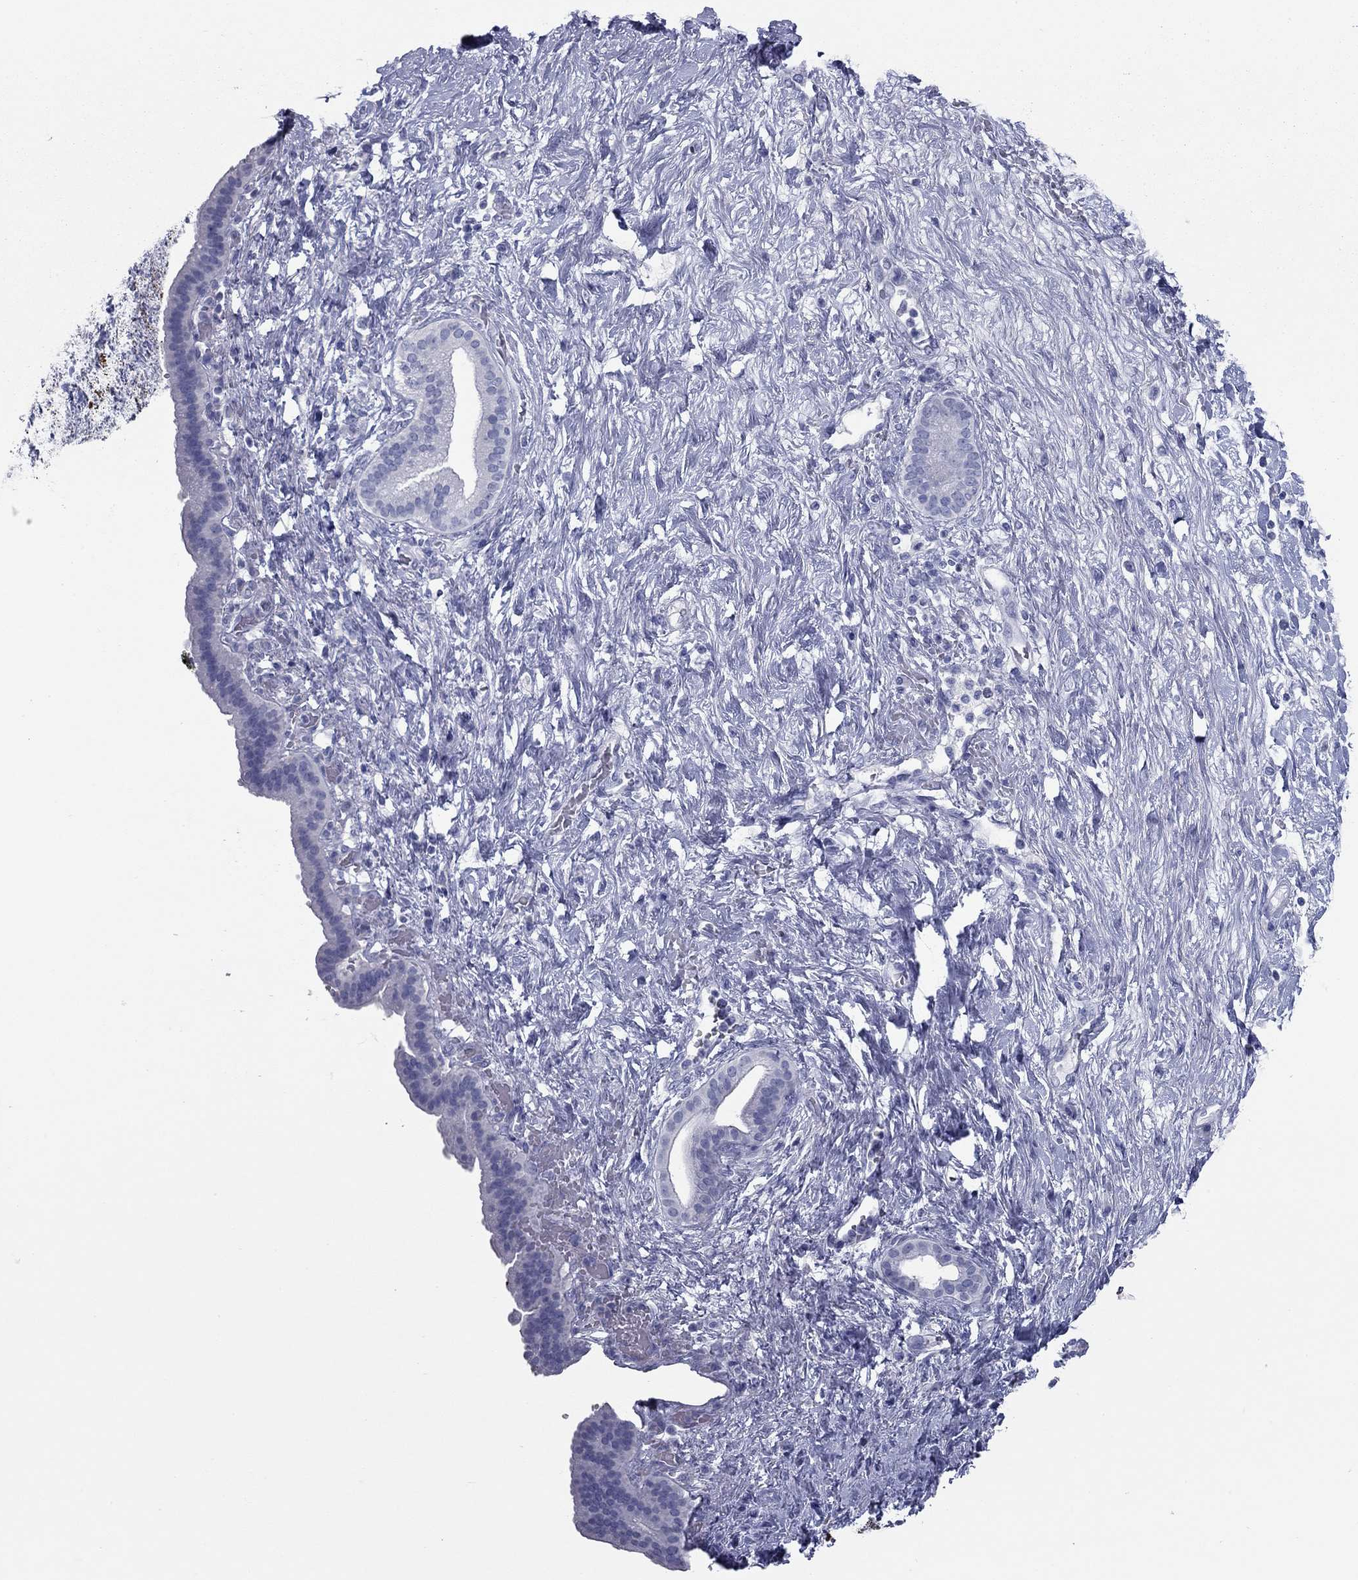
{"staining": {"intensity": "strong", "quantity": "<25%", "location": "cytoplasmic/membranous"}, "tissue": "pancreatic cancer", "cell_type": "Tumor cells", "image_type": "cancer", "snomed": [{"axis": "morphology", "description": "Adenocarcinoma, NOS"}, {"axis": "topography", "description": "Pancreas"}], "caption": "Immunohistochemistry staining of pancreatic cancer (adenocarcinoma), which reveals medium levels of strong cytoplasmic/membranous positivity in about <25% of tumor cells indicating strong cytoplasmic/membranous protein staining. The staining was performed using DAB (brown) for protein detection and nuclei were counterstained in hematoxylin (blue).", "gene": "KIRREL2", "patient": {"sex": "male", "age": 44}}